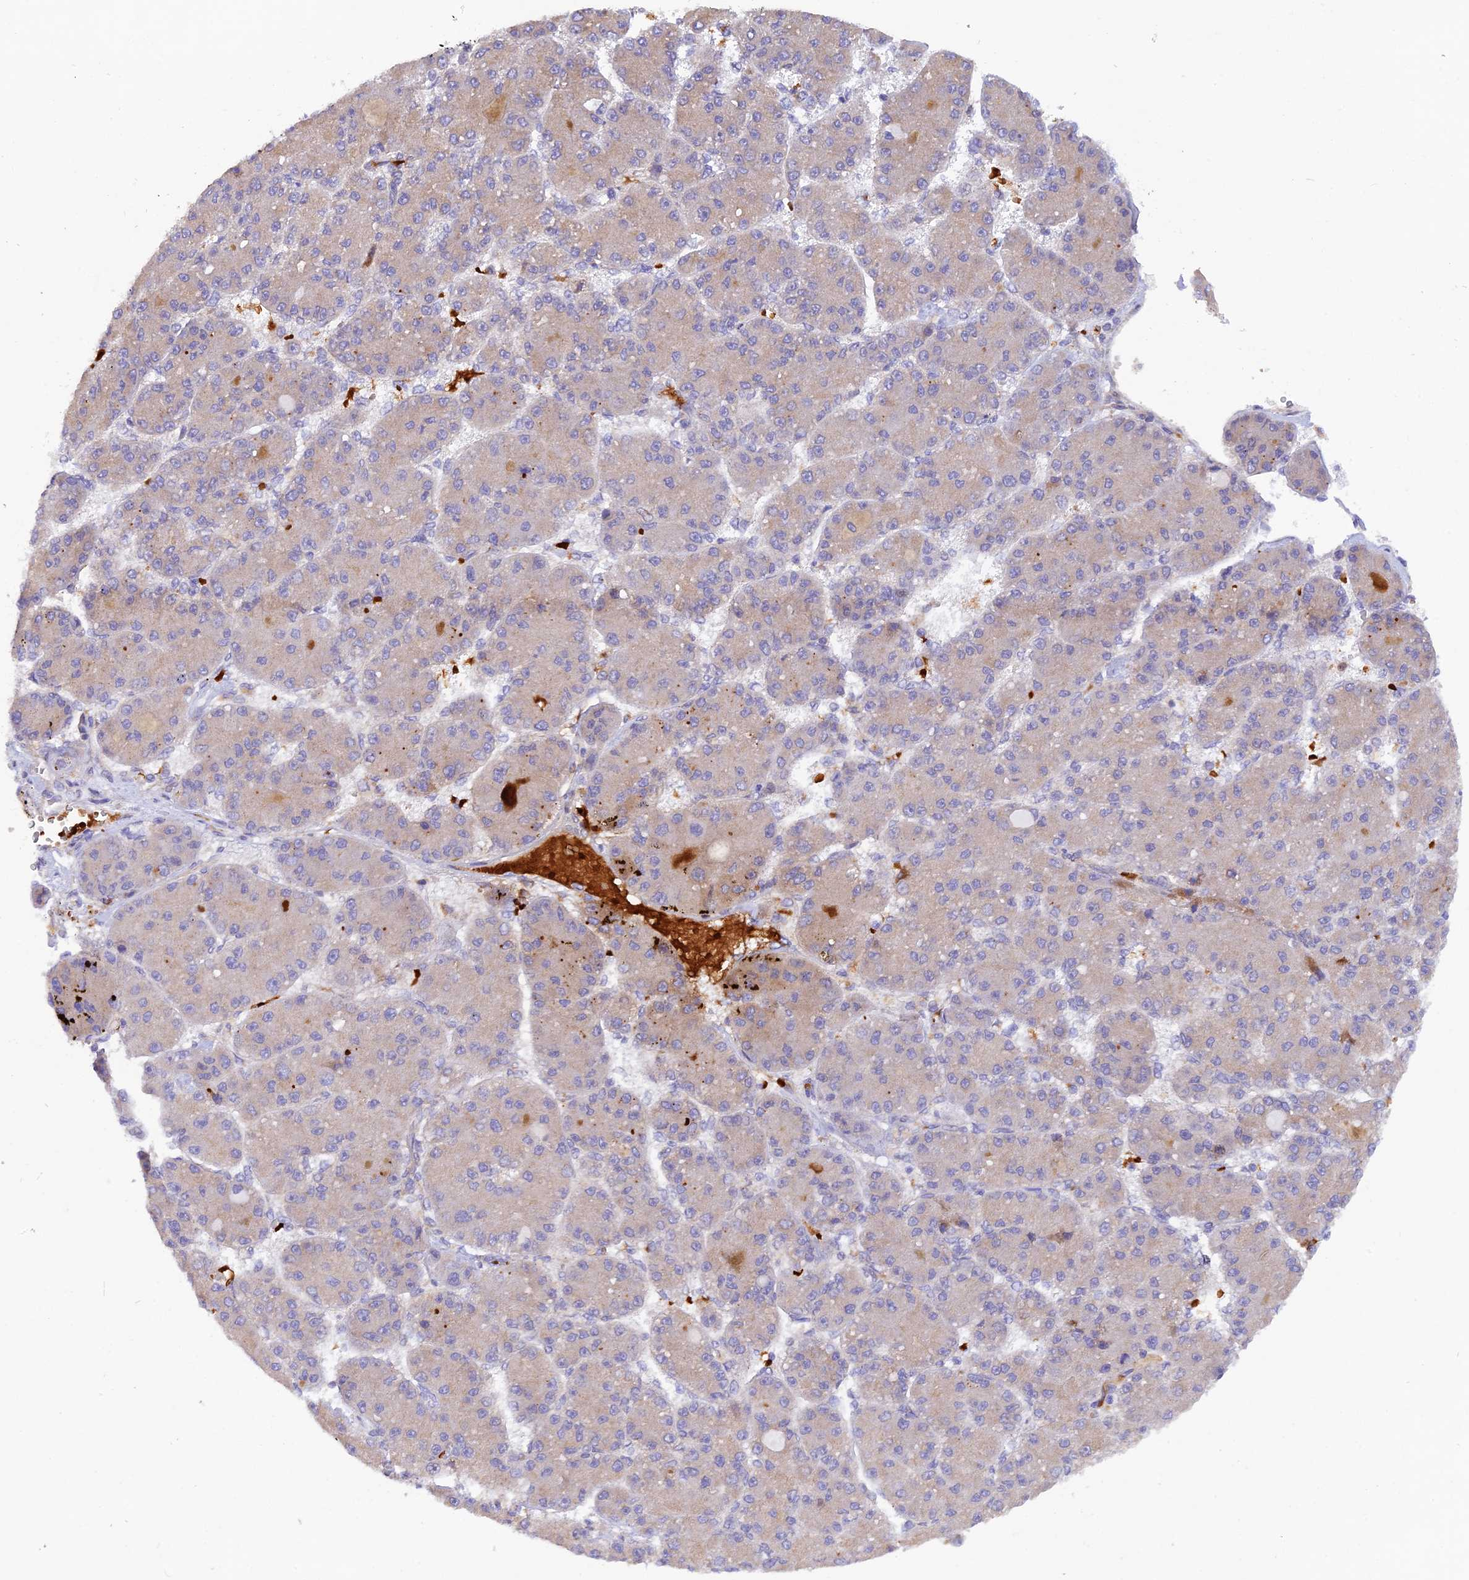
{"staining": {"intensity": "negative", "quantity": "none", "location": "none"}, "tissue": "liver cancer", "cell_type": "Tumor cells", "image_type": "cancer", "snomed": [{"axis": "morphology", "description": "Carcinoma, Hepatocellular, NOS"}, {"axis": "topography", "description": "Liver"}], "caption": "Protein analysis of liver cancer demonstrates no significant expression in tumor cells.", "gene": "WDFY4", "patient": {"sex": "male", "age": 67}}